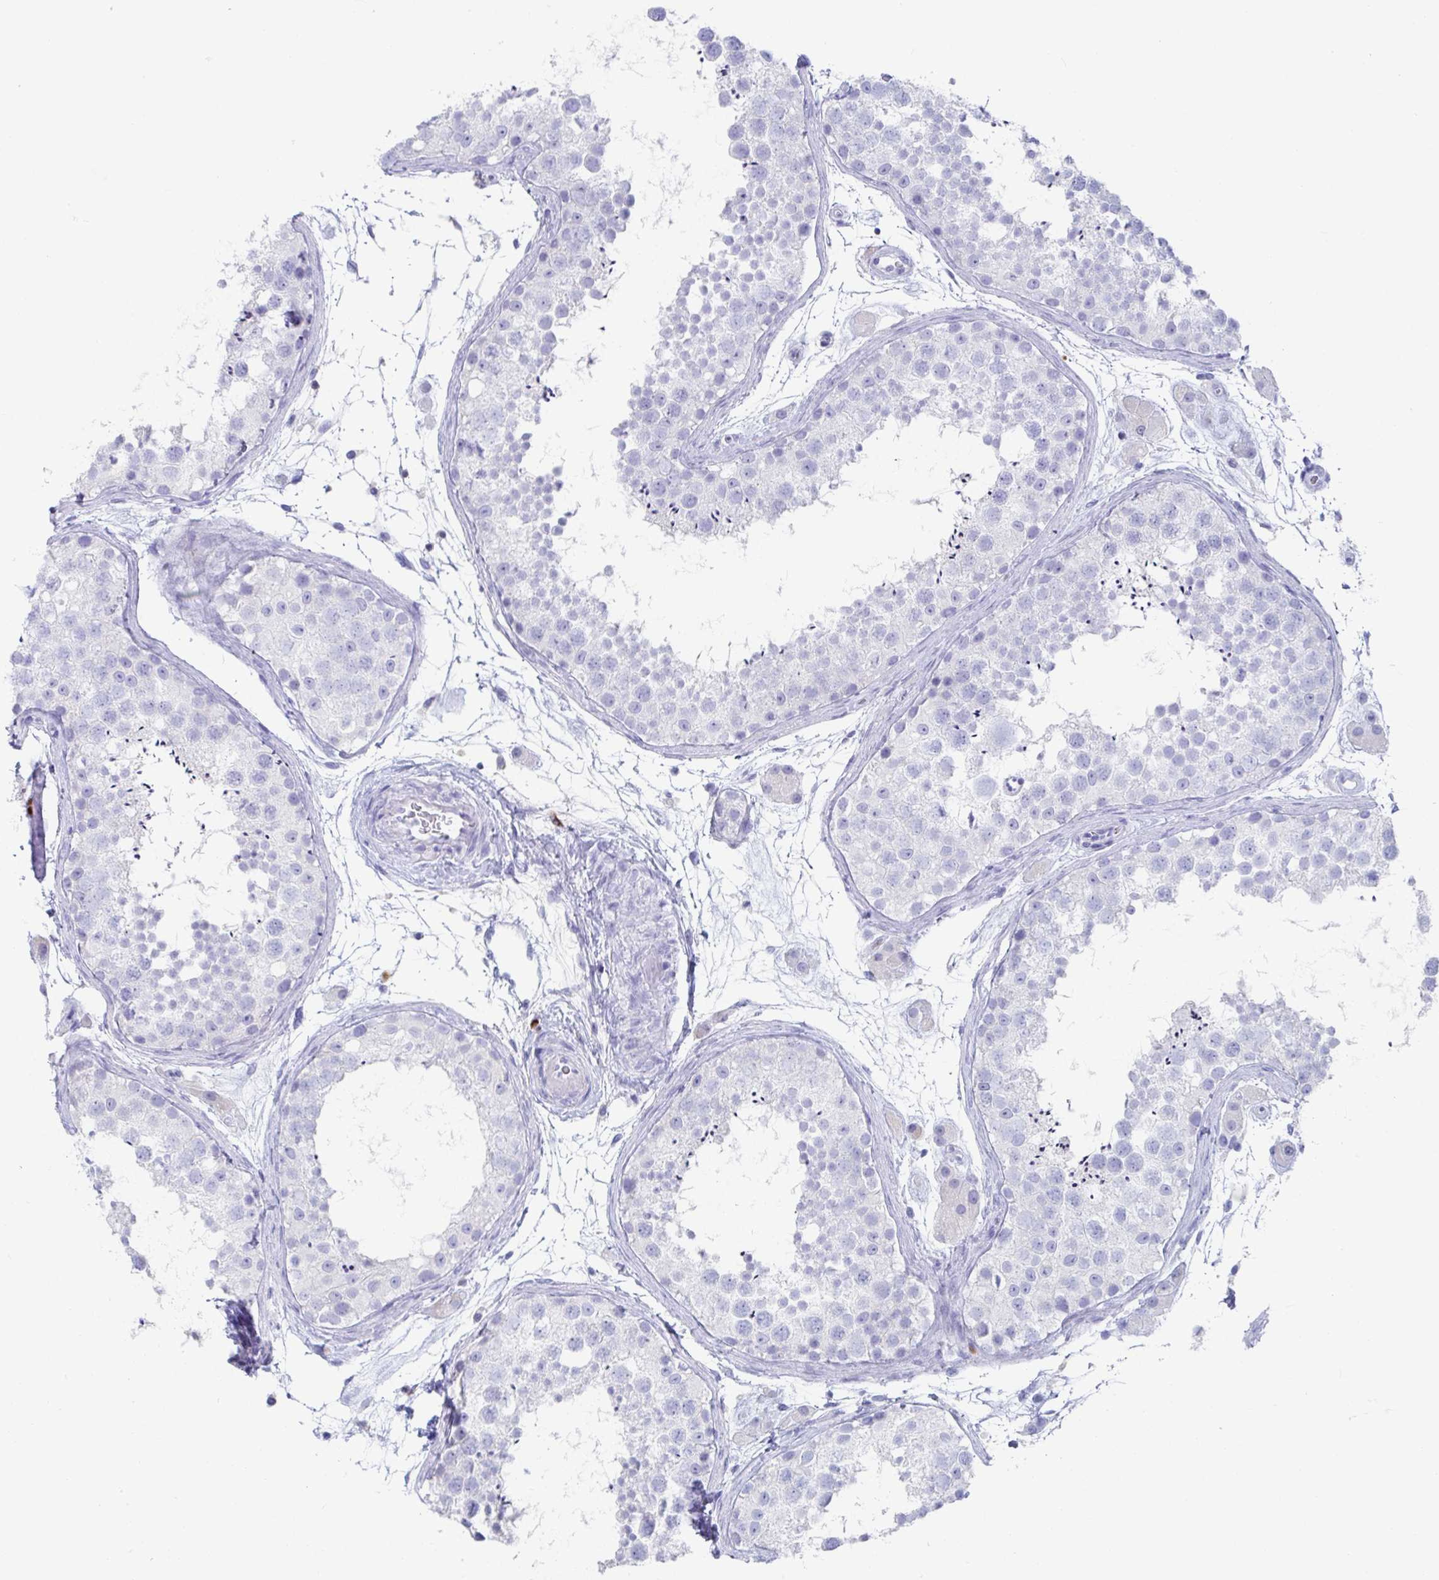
{"staining": {"intensity": "negative", "quantity": "none", "location": "none"}, "tissue": "testis", "cell_type": "Cells in seminiferous ducts", "image_type": "normal", "snomed": [{"axis": "morphology", "description": "Normal tissue, NOS"}, {"axis": "topography", "description": "Testis"}], "caption": "This histopathology image is of unremarkable testis stained with immunohistochemistry to label a protein in brown with the nuclei are counter-stained blue. There is no expression in cells in seminiferous ducts.", "gene": "PLA2G1B", "patient": {"sex": "male", "age": 41}}